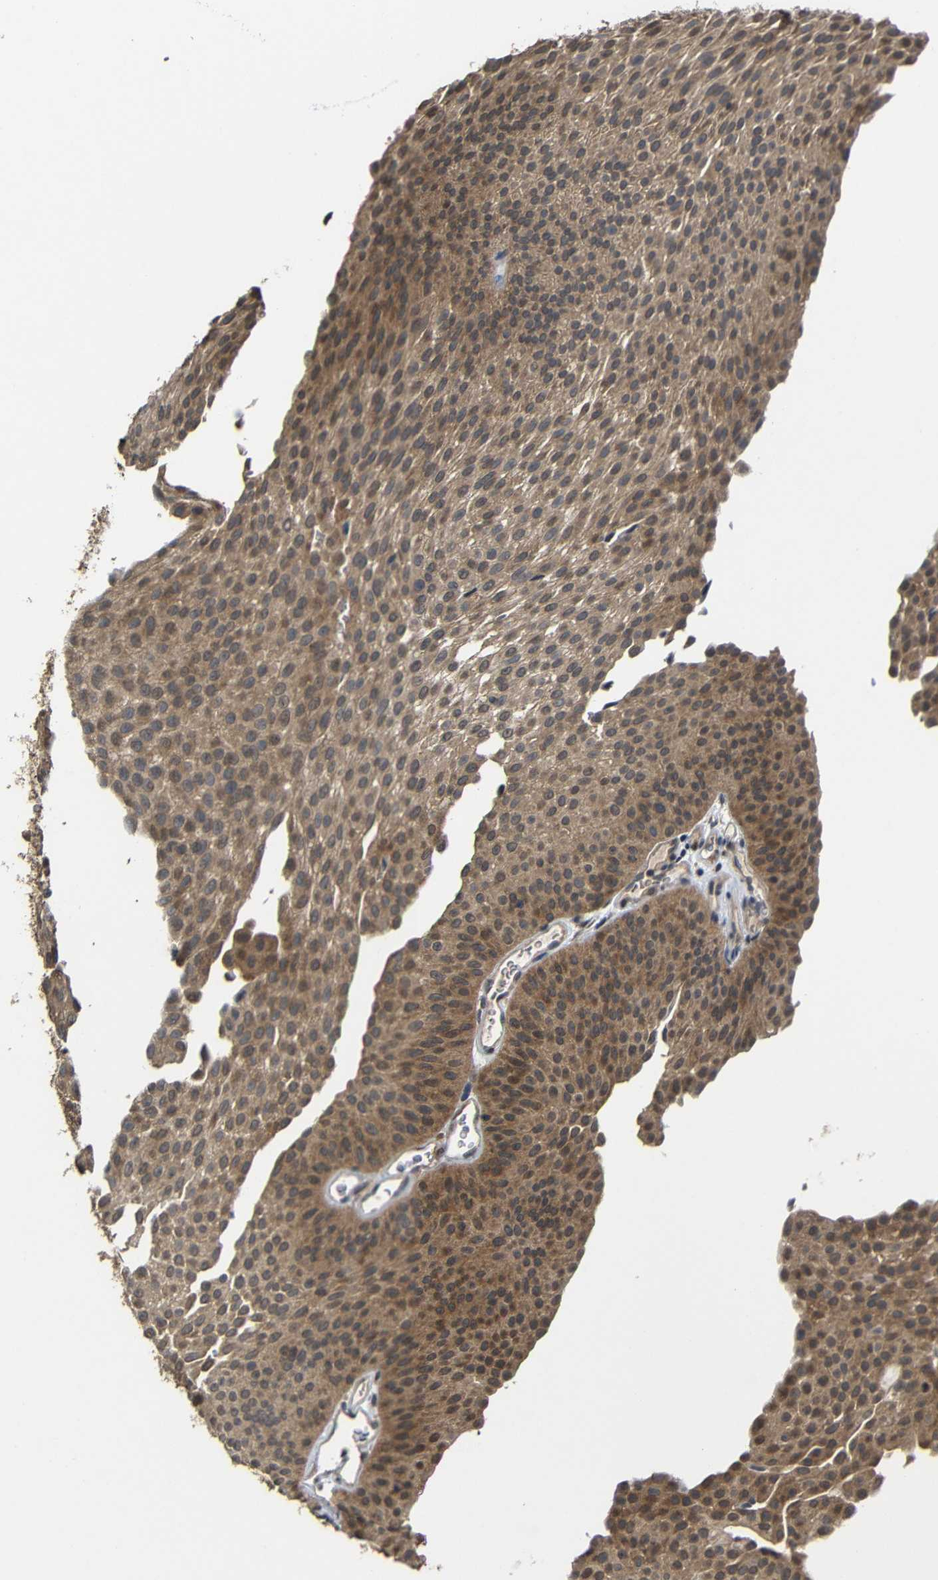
{"staining": {"intensity": "moderate", "quantity": ">75%", "location": "cytoplasmic/membranous"}, "tissue": "urothelial cancer", "cell_type": "Tumor cells", "image_type": "cancer", "snomed": [{"axis": "morphology", "description": "Urothelial carcinoma, Low grade"}, {"axis": "topography", "description": "Urinary bladder"}], "caption": "Approximately >75% of tumor cells in urothelial cancer exhibit moderate cytoplasmic/membranous protein positivity as visualized by brown immunohistochemical staining.", "gene": "ATG12", "patient": {"sex": "female", "age": 60}}